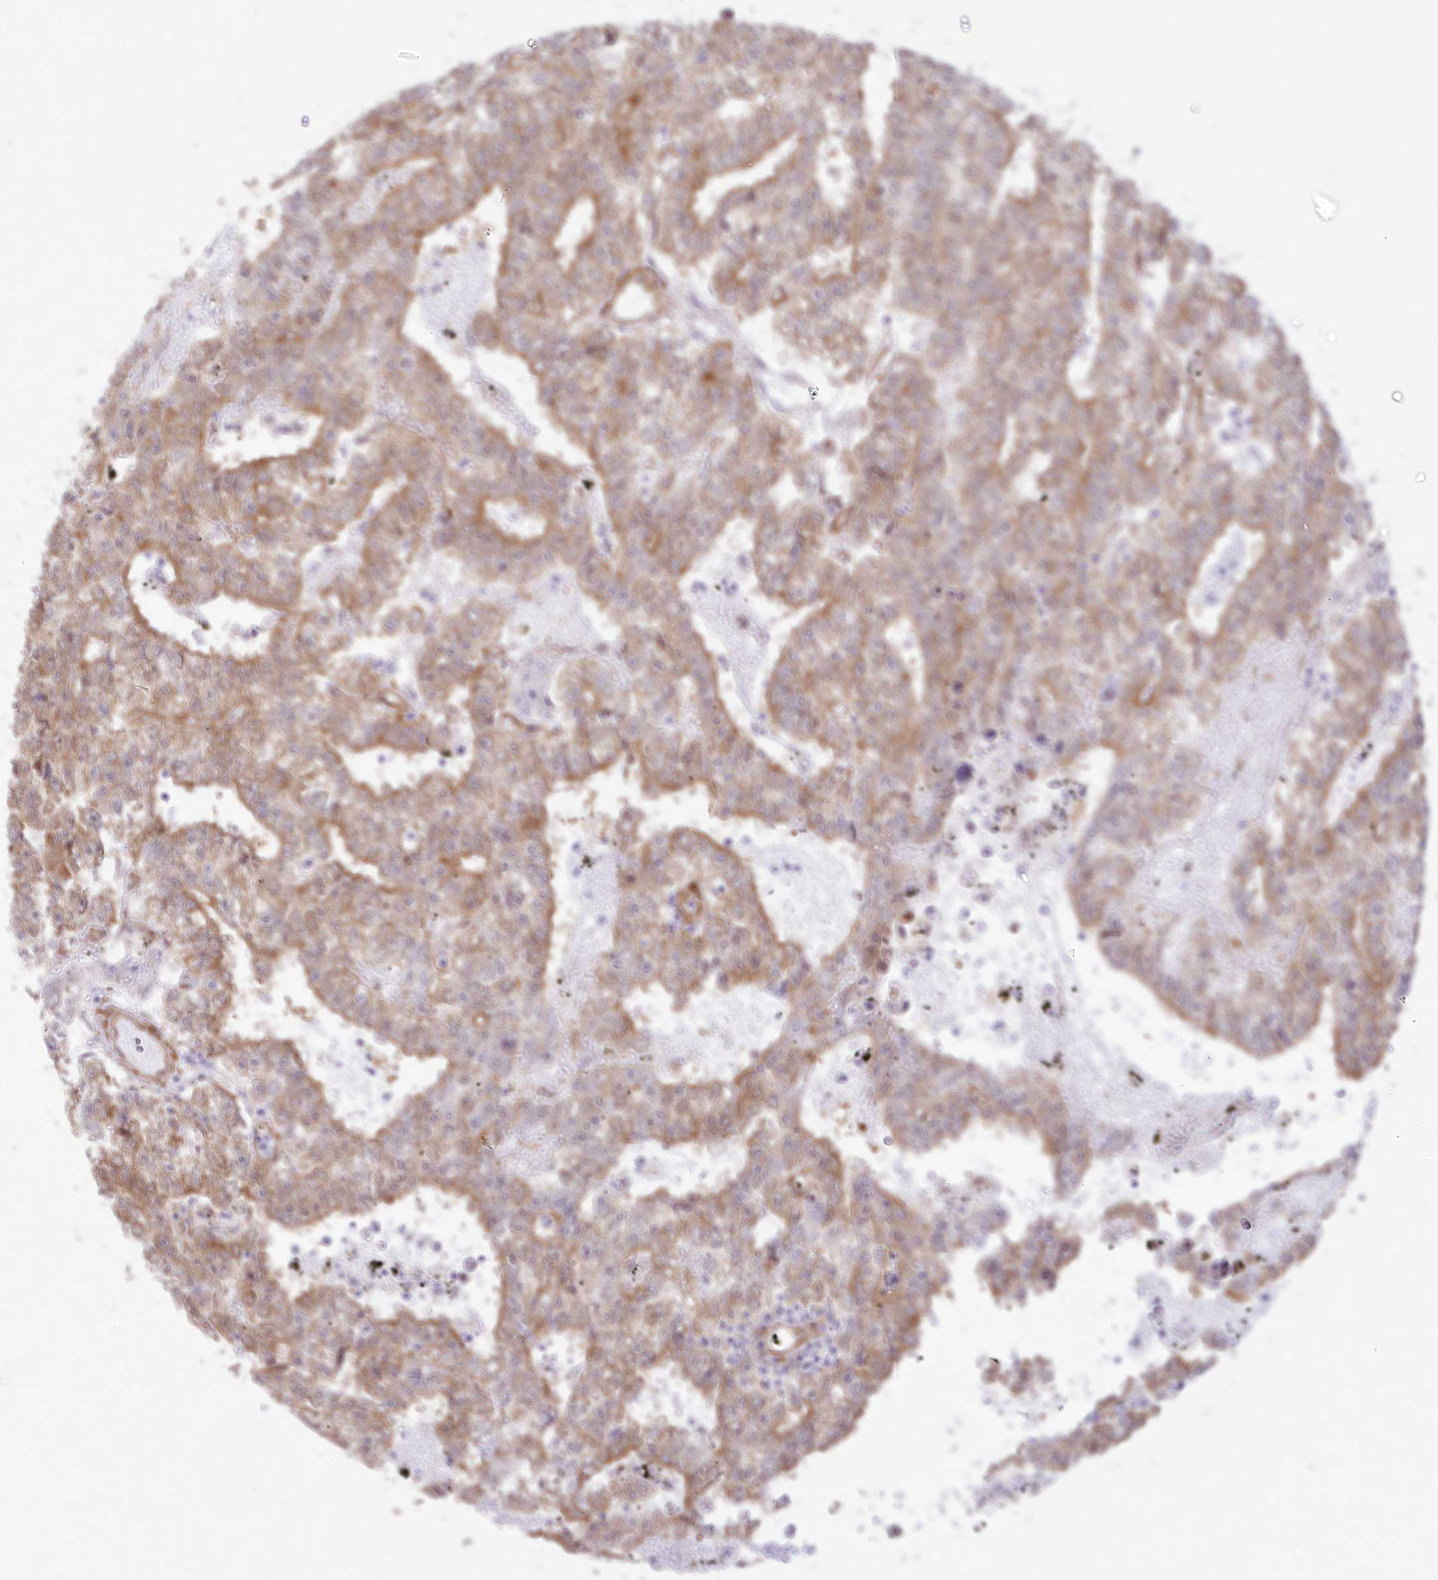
{"staining": {"intensity": "moderate", "quantity": ">75%", "location": "cytoplasmic/membranous"}, "tissue": "testis cancer", "cell_type": "Tumor cells", "image_type": "cancer", "snomed": [{"axis": "morphology", "description": "Carcinoma, Embryonal, NOS"}, {"axis": "topography", "description": "Testis"}], "caption": "A brown stain shows moderate cytoplasmic/membranous staining of a protein in testis cancer tumor cells. (Brightfield microscopy of DAB IHC at high magnification).", "gene": "SH3PXD2B", "patient": {"sex": "male", "age": 25}}